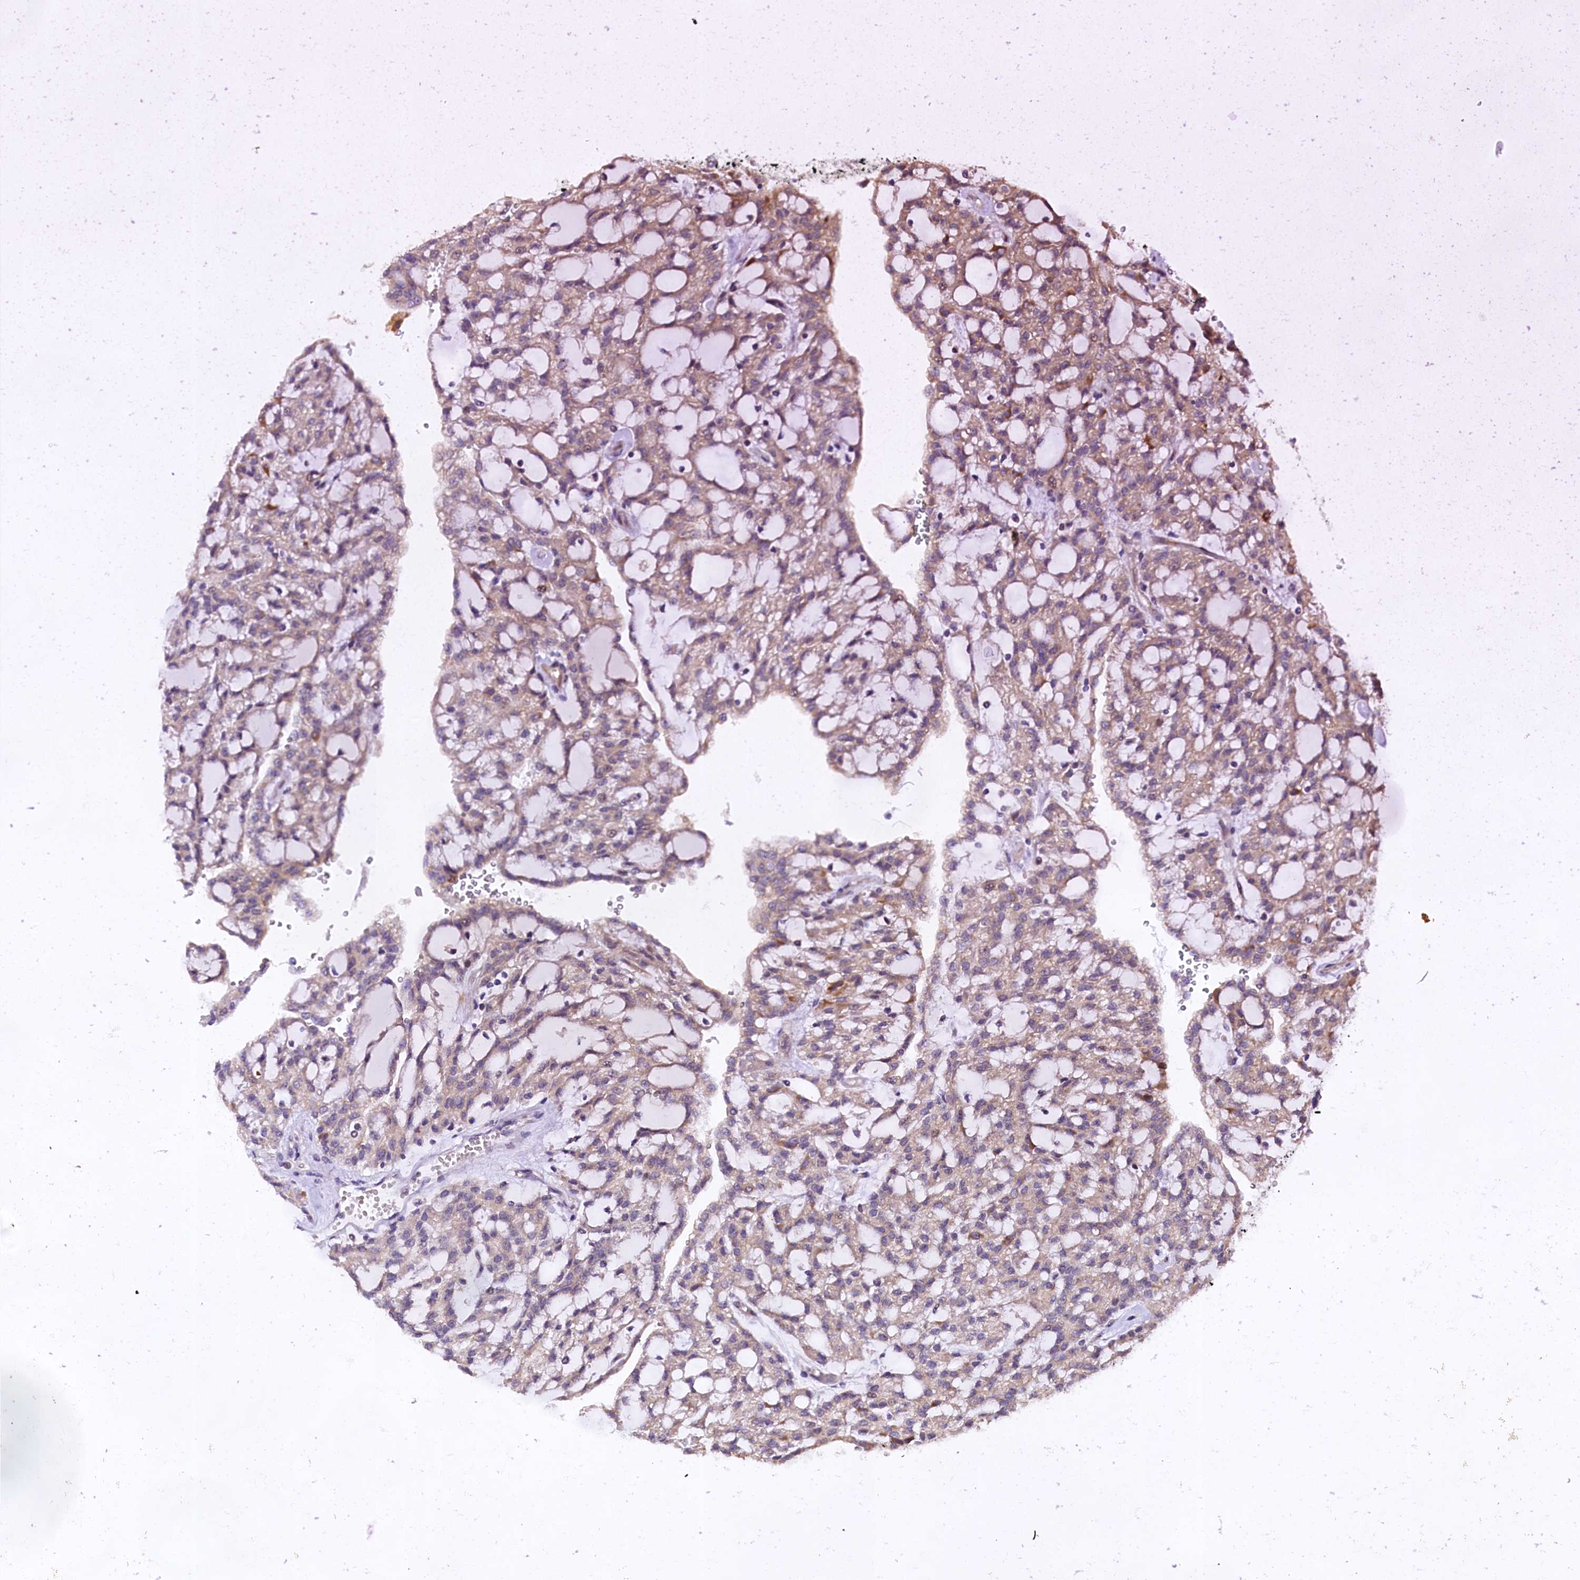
{"staining": {"intensity": "moderate", "quantity": "25%-75%", "location": "cytoplasmic/membranous"}, "tissue": "renal cancer", "cell_type": "Tumor cells", "image_type": "cancer", "snomed": [{"axis": "morphology", "description": "Adenocarcinoma, NOS"}, {"axis": "topography", "description": "Kidney"}], "caption": "Protein expression analysis of human renal cancer (adenocarcinoma) reveals moderate cytoplasmic/membranous positivity in about 25%-75% of tumor cells.", "gene": "DOHH", "patient": {"sex": "male", "age": 63}}